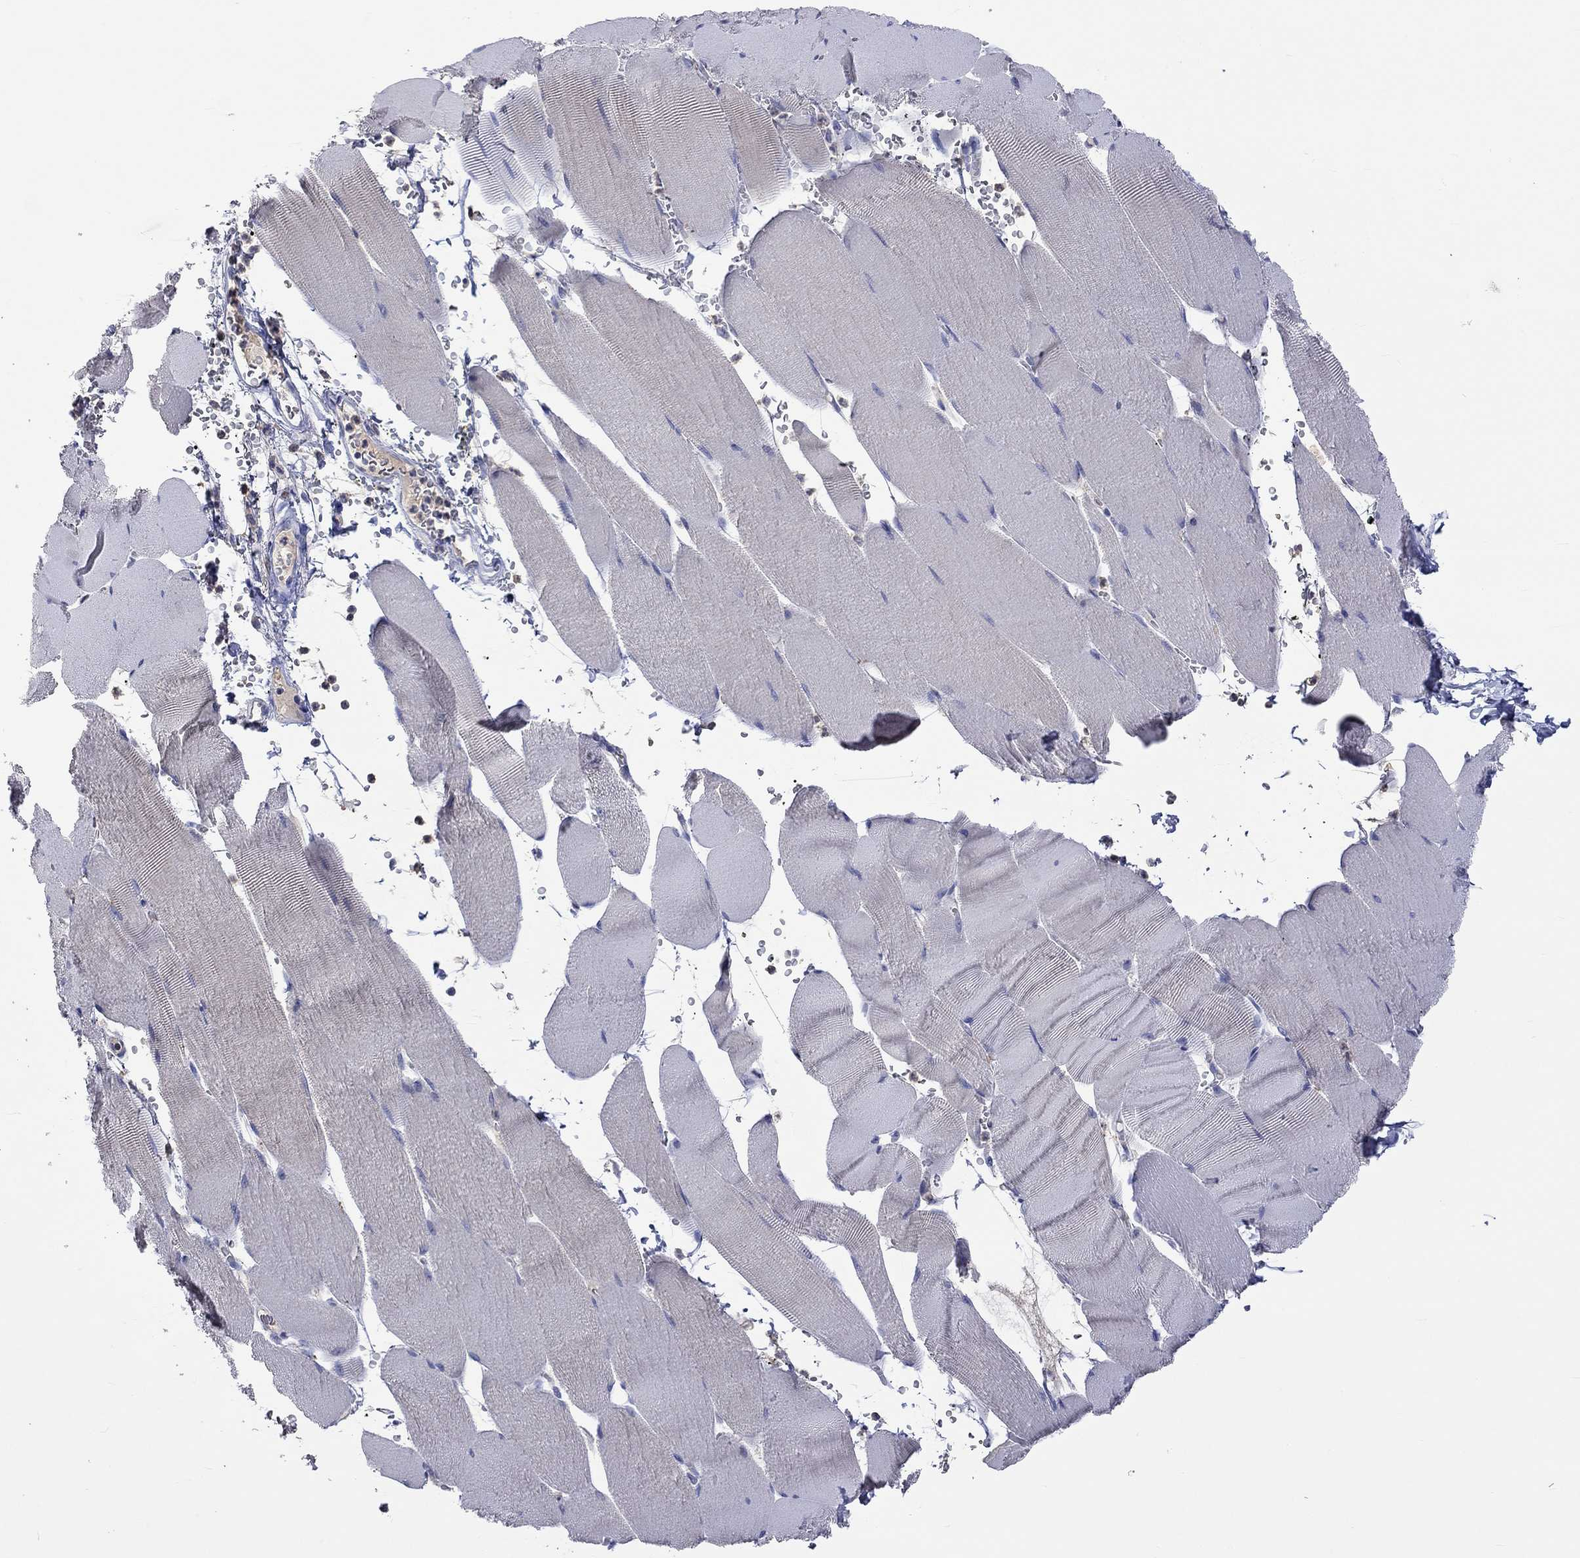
{"staining": {"intensity": "negative", "quantity": "none", "location": "none"}, "tissue": "skeletal muscle", "cell_type": "Myocytes", "image_type": "normal", "snomed": [{"axis": "morphology", "description": "Normal tissue, NOS"}, {"axis": "topography", "description": "Skeletal muscle"}], "caption": "A micrograph of human skeletal muscle is negative for staining in myocytes. The staining is performed using DAB brown chromogen with nuclei counter-stained in using hematoxylin.", "gene": "LRFN4", "patient": {"sex": "male", "age": 56}}